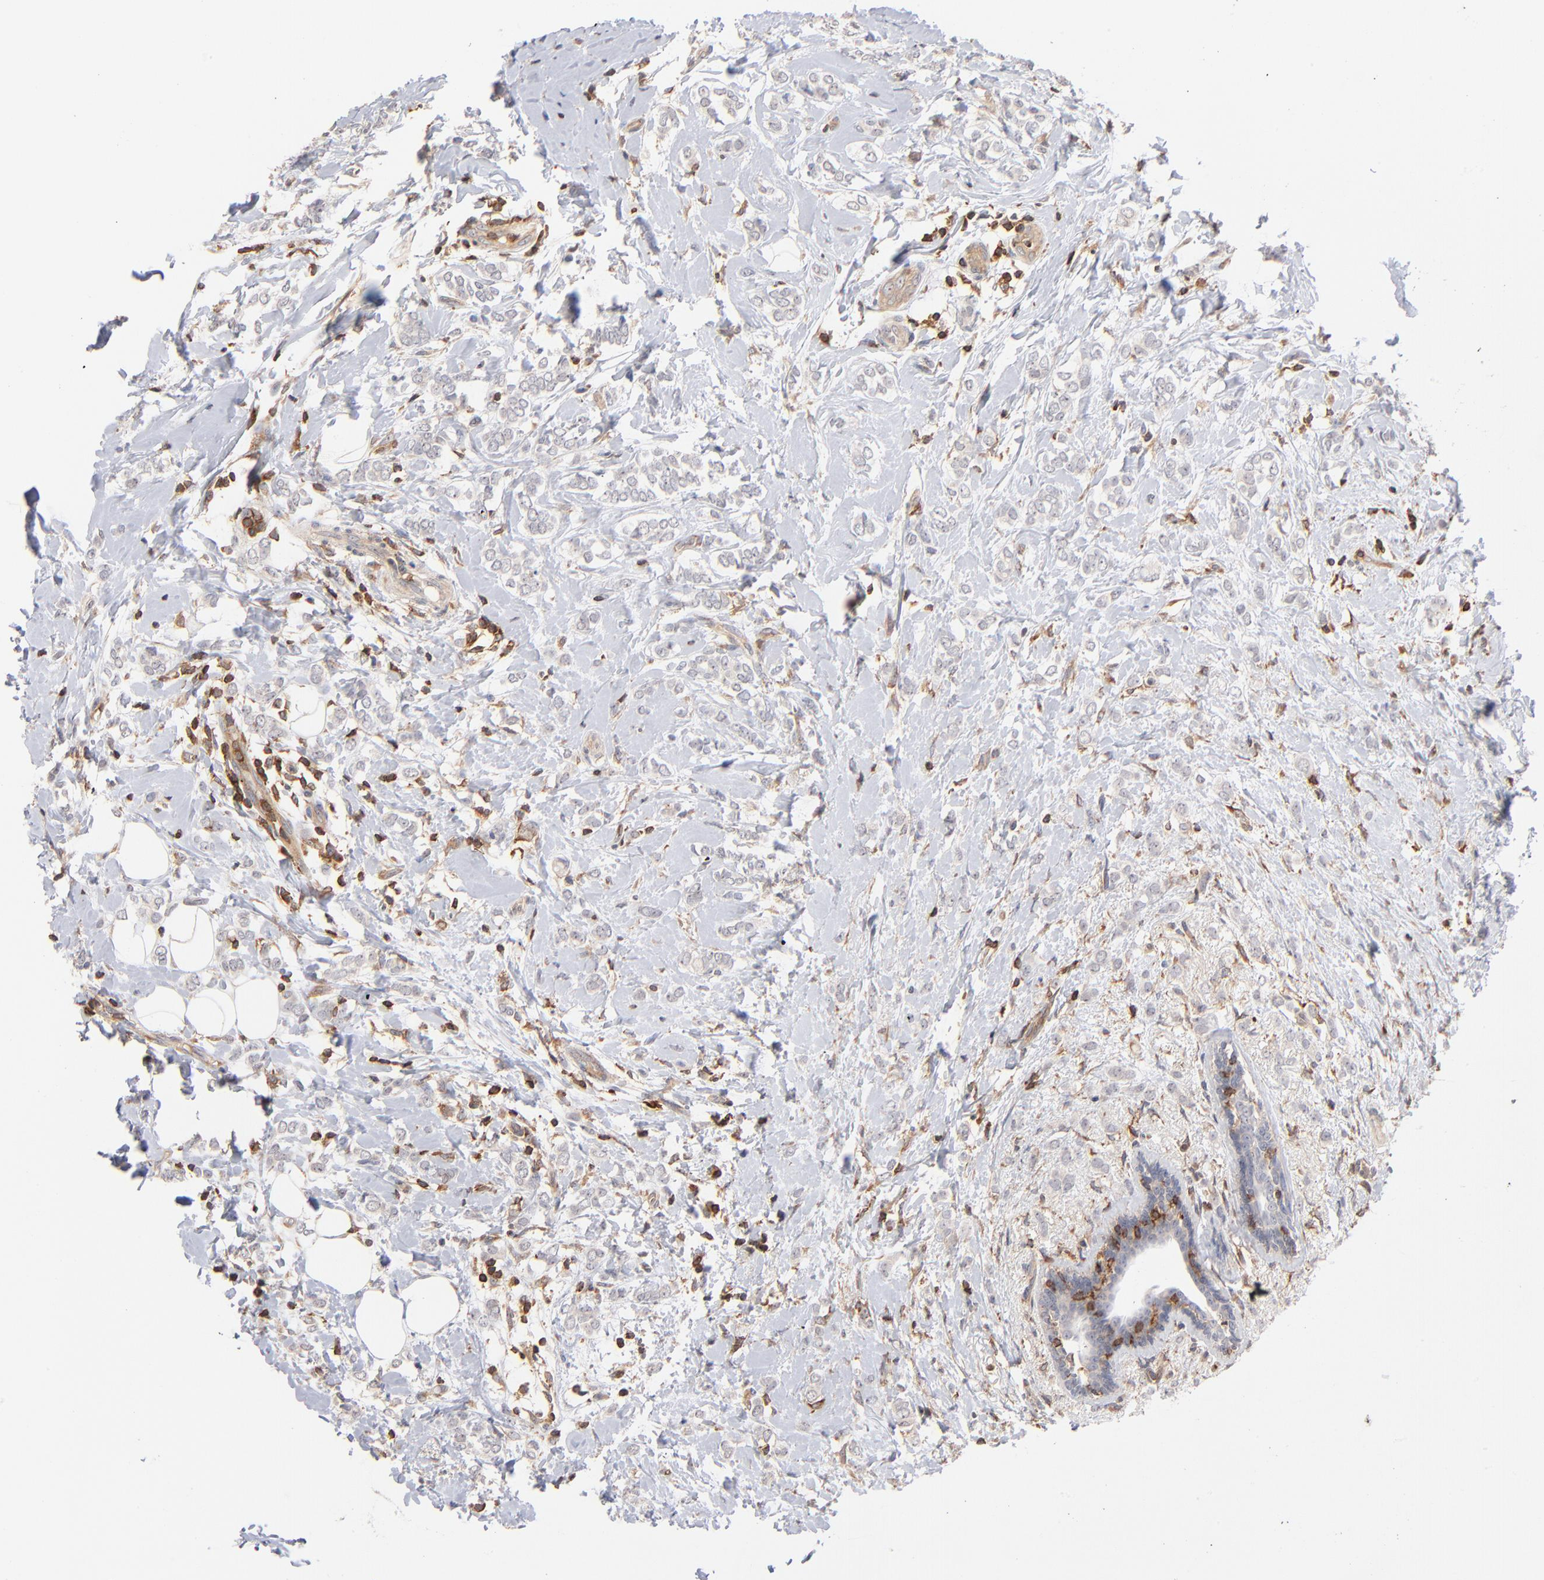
{"staining": {"intensity": "negative", "quantity": "none", "location": "none"}, "tissue": "breast cancer", "cell_type": "Tumor cells", "image_type": "cancer", "snomed": [{"axis": "morphology", "description": "Normal tissue, NOS"}, {"axis": "morphology", "description": "Lobular carcinoma"}, {"axis": "topography", "description": "Breast"}], "caption": "An image of breast cancer stained for a protein reveals no brown staining in tumor cells. The staining is performed using DAB brown chromogen with nuclei counter-stained in using hematoxylin.", "gene": "WIPF1", "patient": {"sex": "female", "age": 47}}